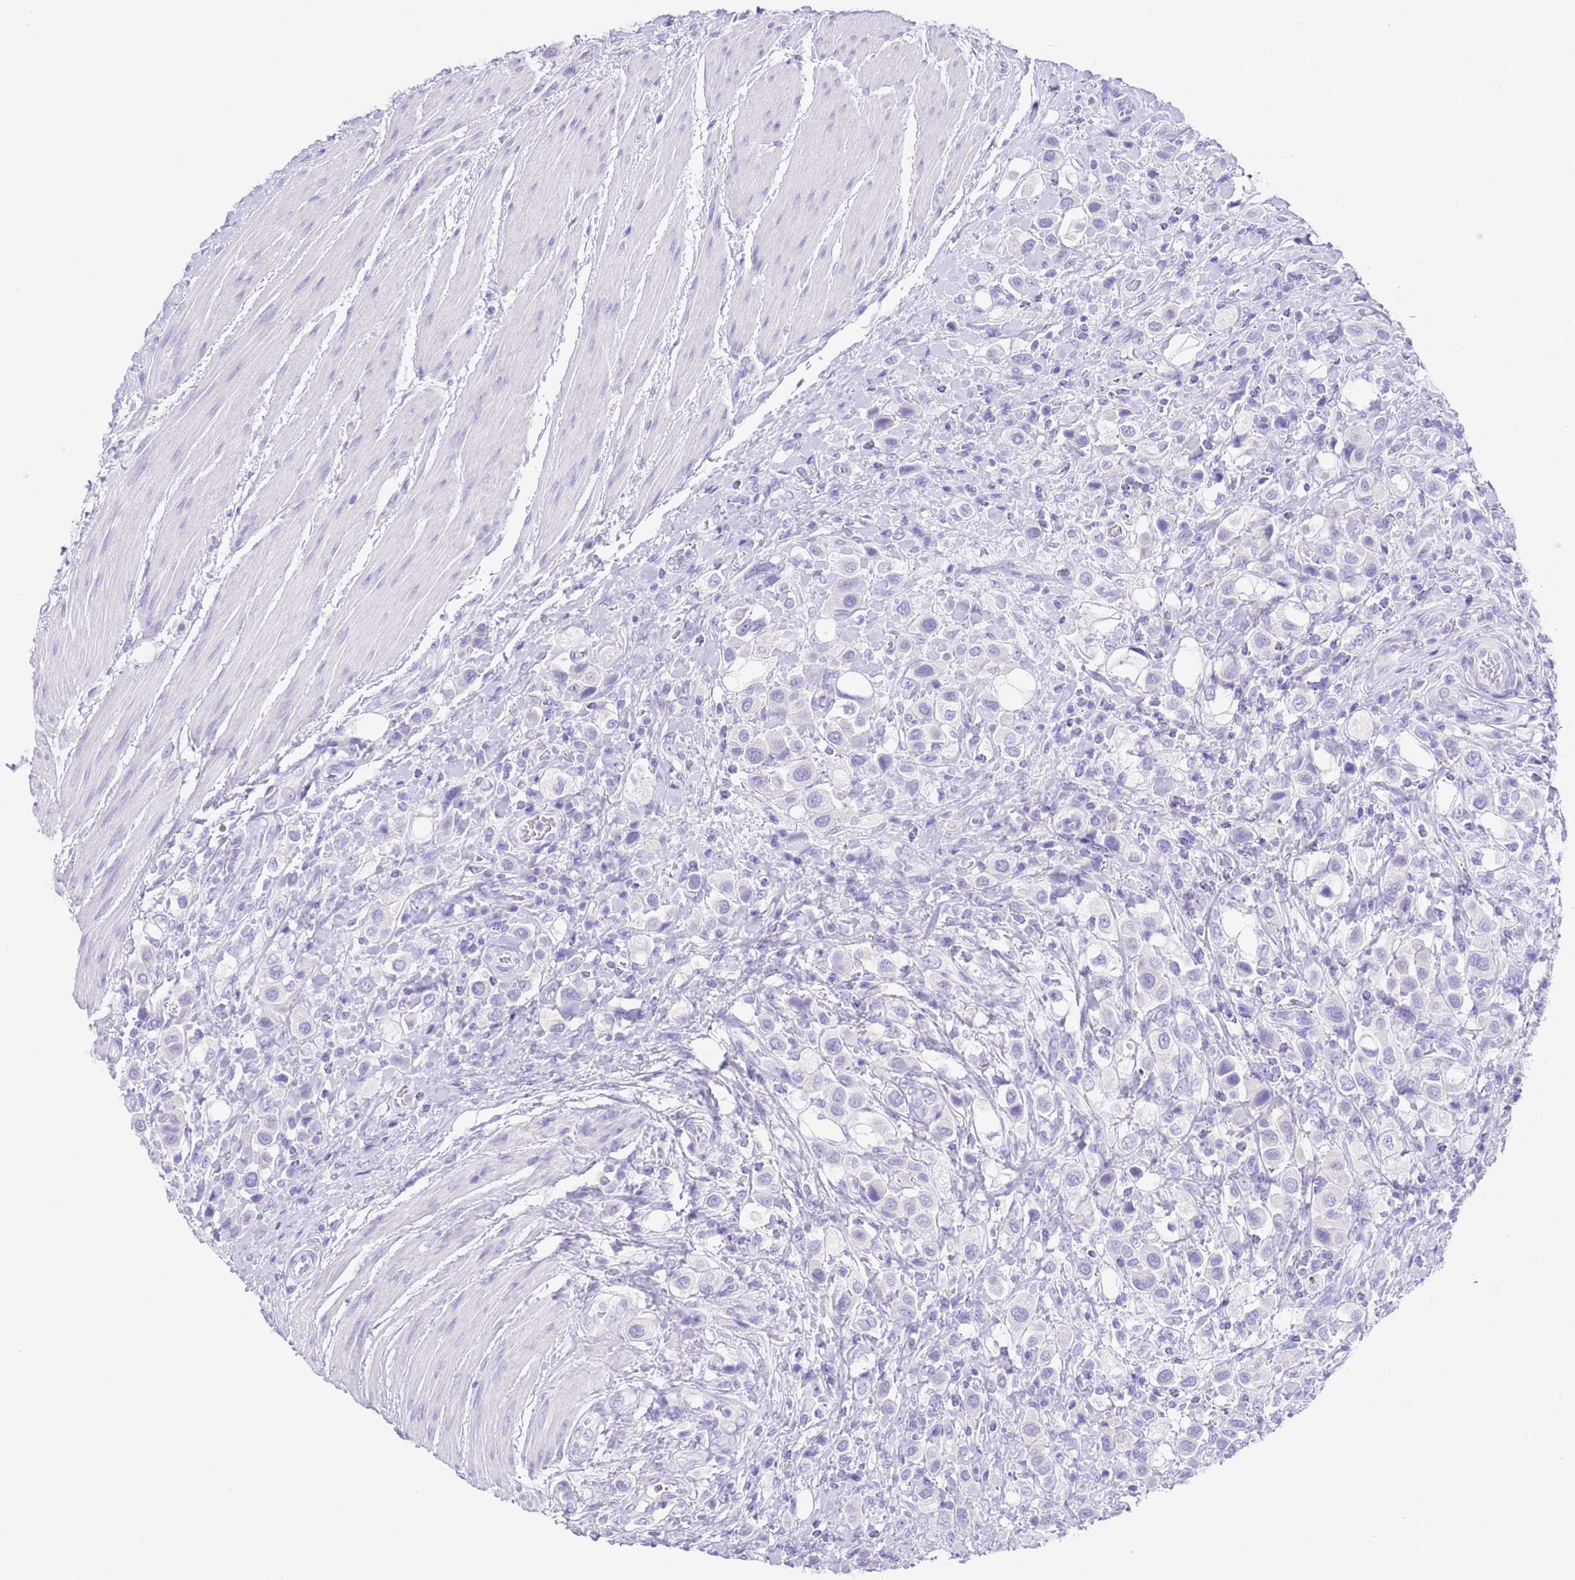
{"staining": {"intensity": "negative", "quantity": "none", "location": "none"}, "tissue": "urothelial cancer", "cell_type": "Tumor cells", "image_type": "cancer", "snomed": [{"axis": "morphology", "description": "Urothelial carcinoma, High grade"}, {"axis": "topography", "description": "Urinary bladder"}], "caption": "Immunohistochemistry of urothelial carcinoma (high-grade) reveals no staining in tumor cells.", "gene": "CPB1", "patient": {"sex": "male", "age": 50}}